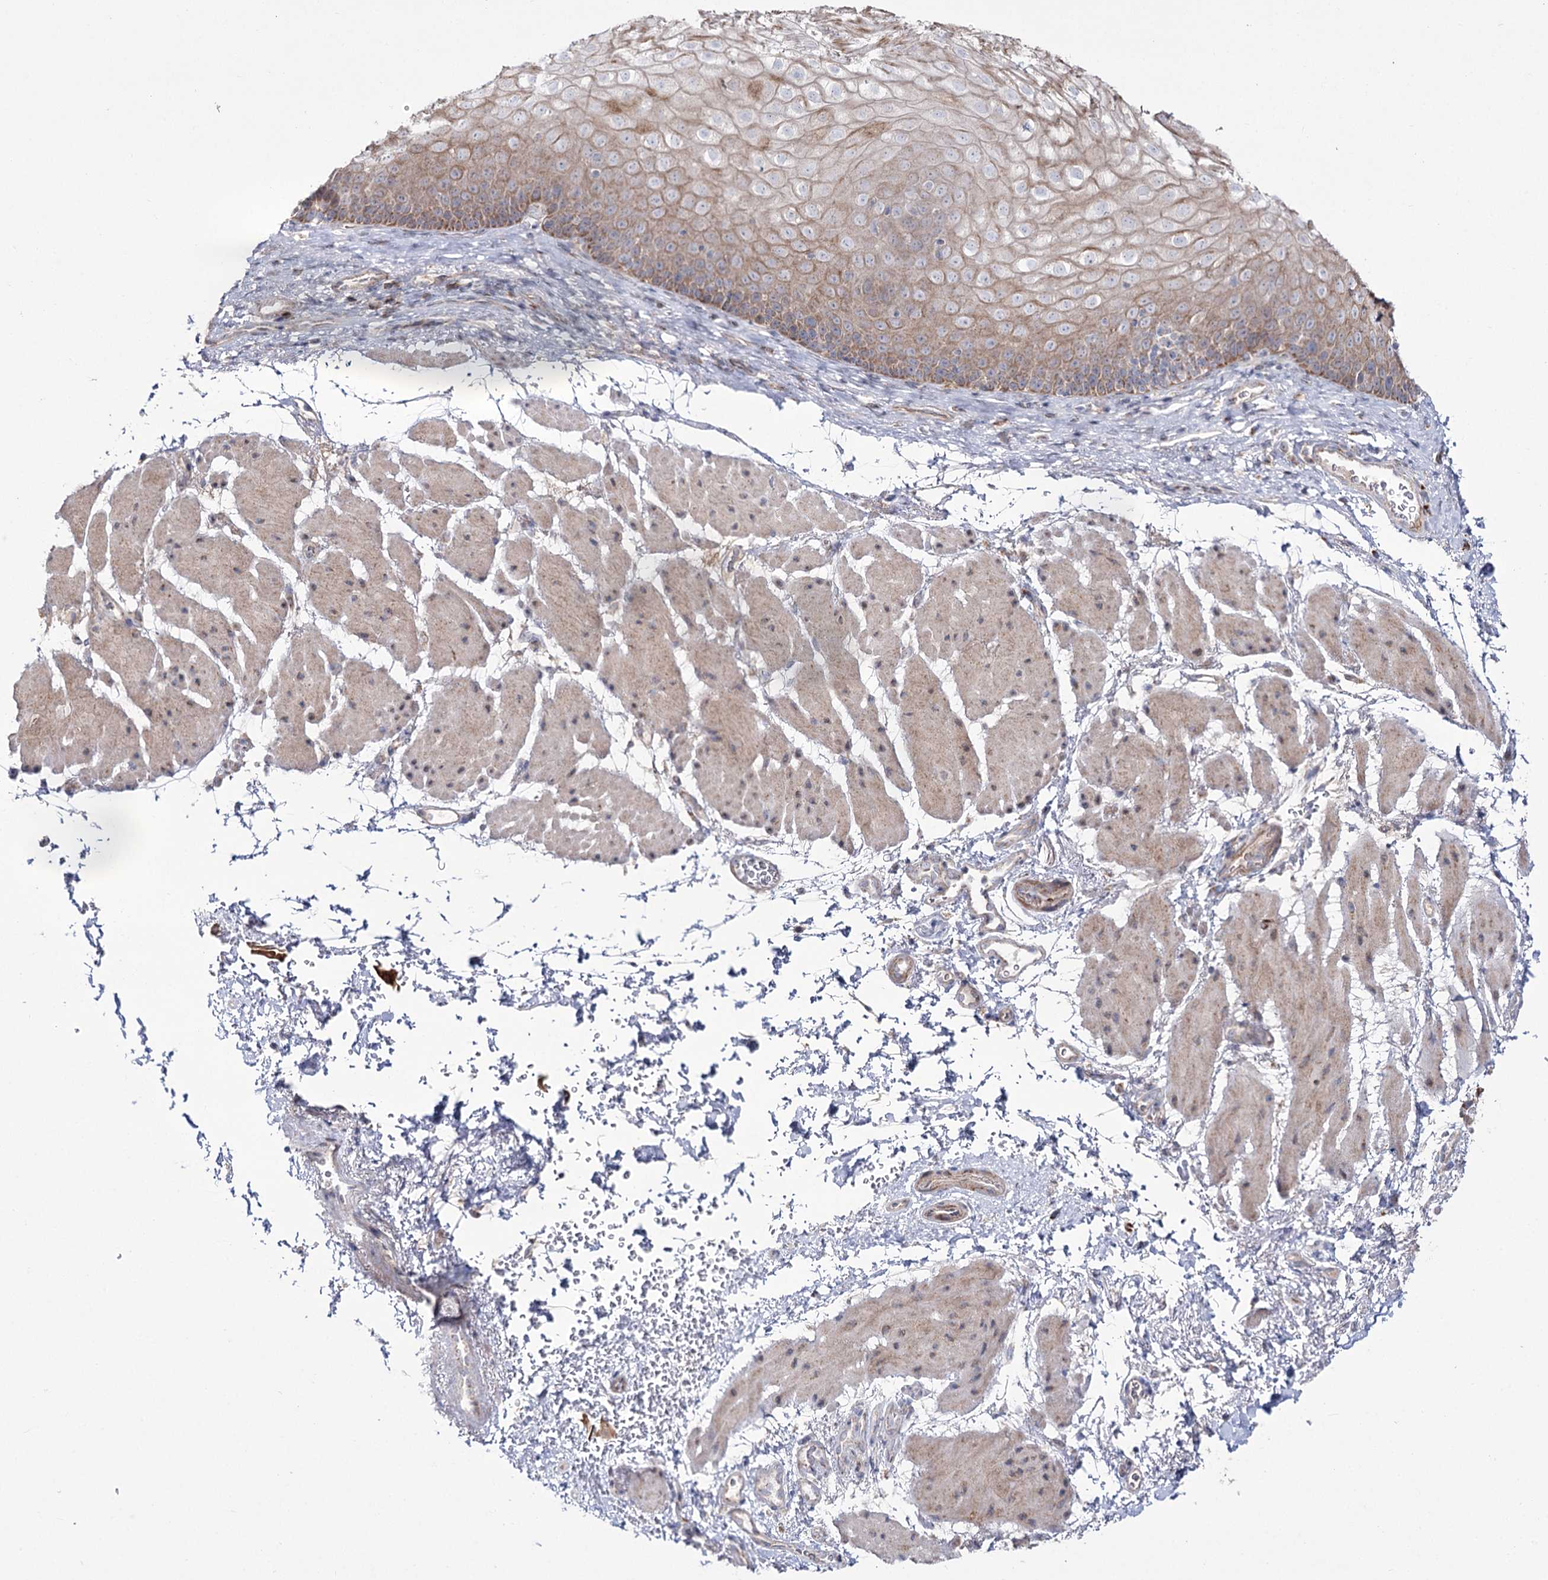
{"staining": {"intensity": "moderate", "quantity": ">75%", "location": "cytoplasmic/membranous"}, "tissue": "esophagus", "cell_type": "Squamous epithelial cells", "image_type": "normal", "snomed": [{"axis": "morphology", "description": "Normal tissue, NOS"}, {"axis": "topography", "description": "Esophagus"}], "caption": "Immunohistochemical staining of normal human esophagus exhibits medium levels of moderate cytoplasmic/membranous staining in about >75% of squamous epithelial cells. The protein is shown in brown color, while the nuclei are stained blue.", "gene": "NADK2", "patient": {"sex": "female", "age": 66}}